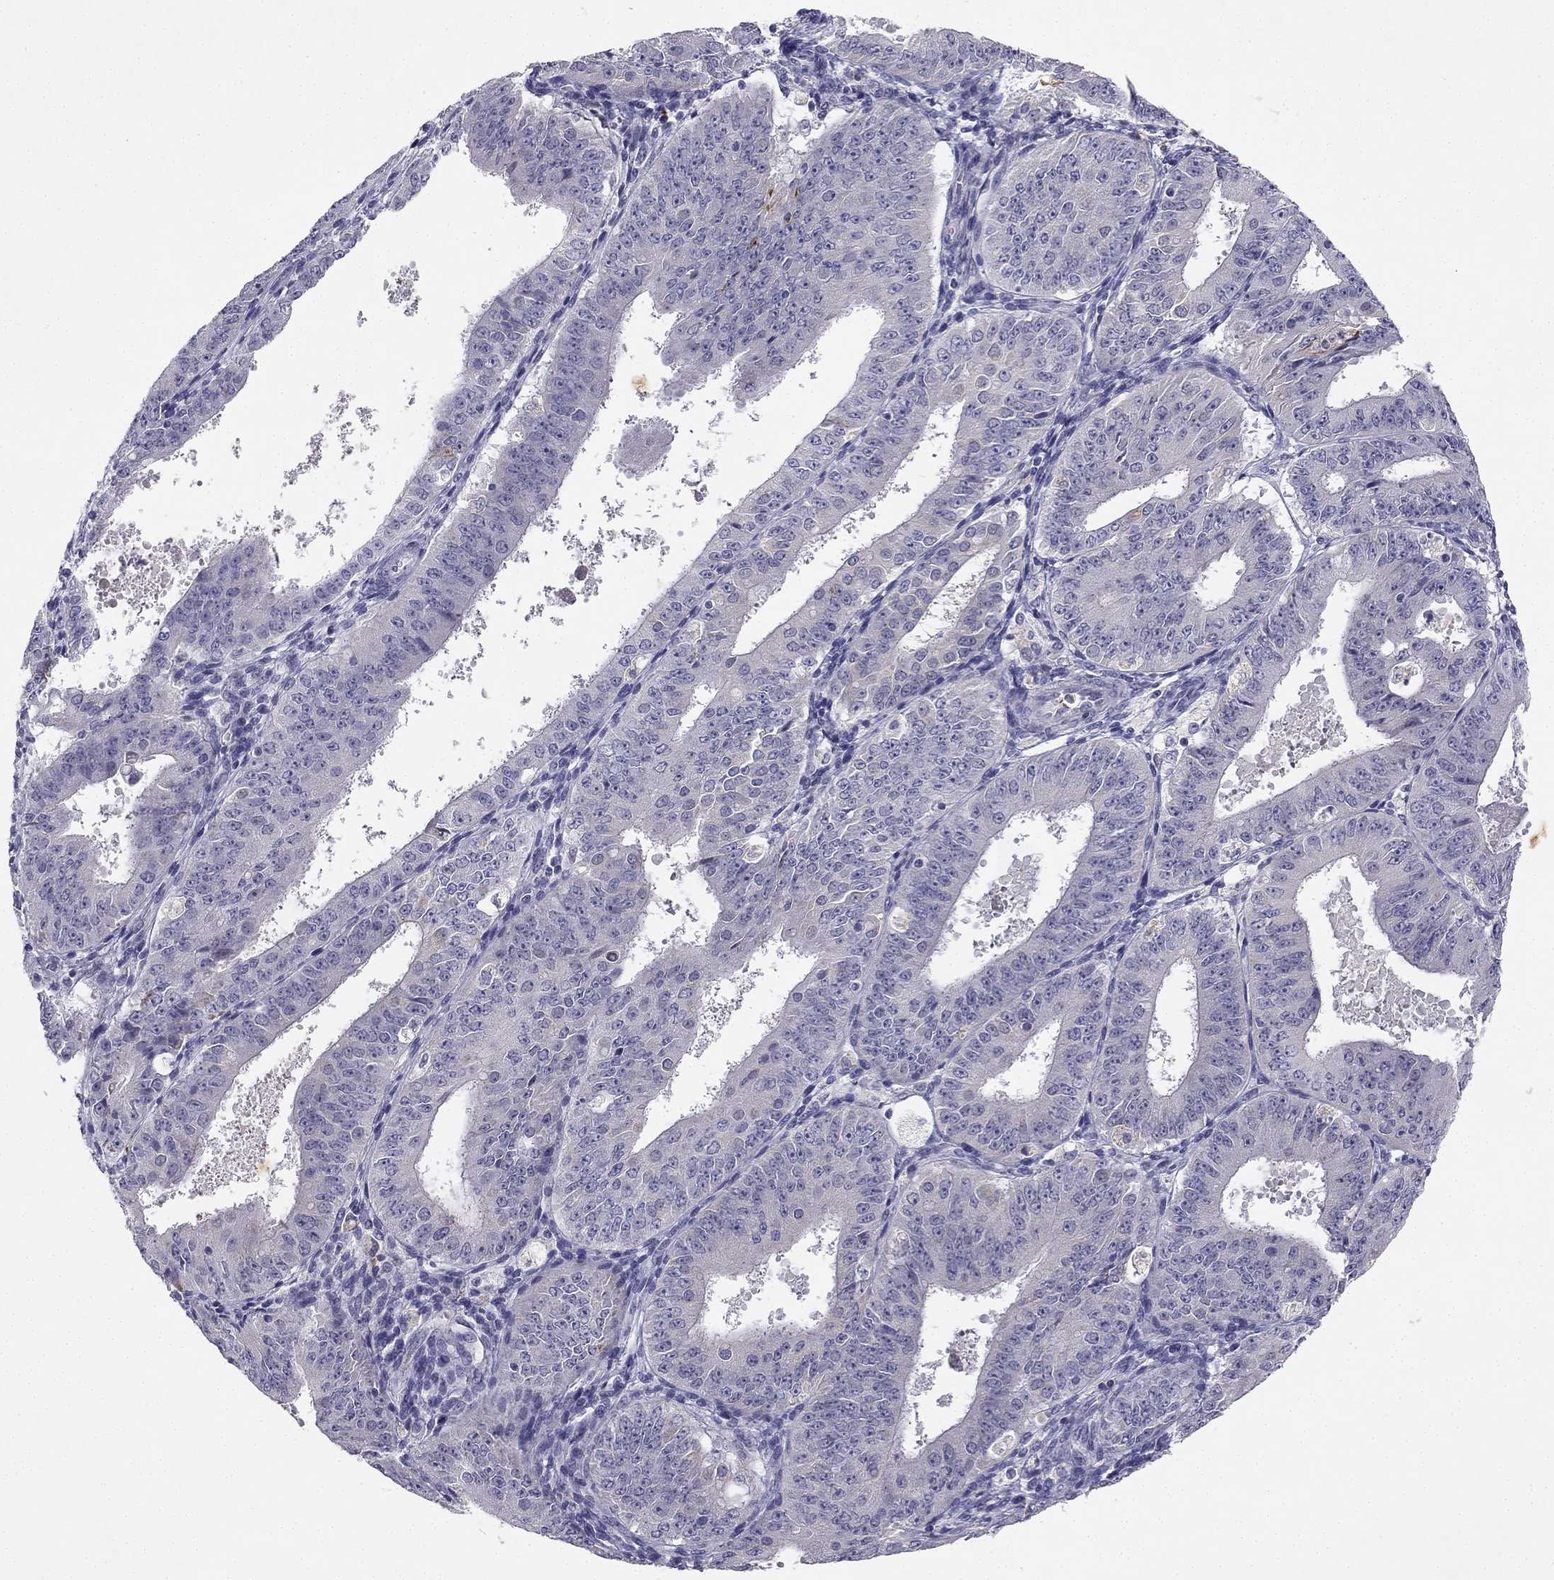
{"staining": {"intensity": "negative", "quantity": "none", "location": "none"}, "tissue": "ovarian cancer", "cell_type": "Tumor cells", "image_type": "cancer", "snomed": [{"axis": "morphology", "description": "Carcinoma, endometroid"}, {"axis": "topography", "description": "Ovary"}], "caption": "Immunohistochemistry (IHC) of human ovarian cancer shows no positivity in tumor cells.", "gene": "SLC6A4", "patient": {"sex": "female", "age": 42}}